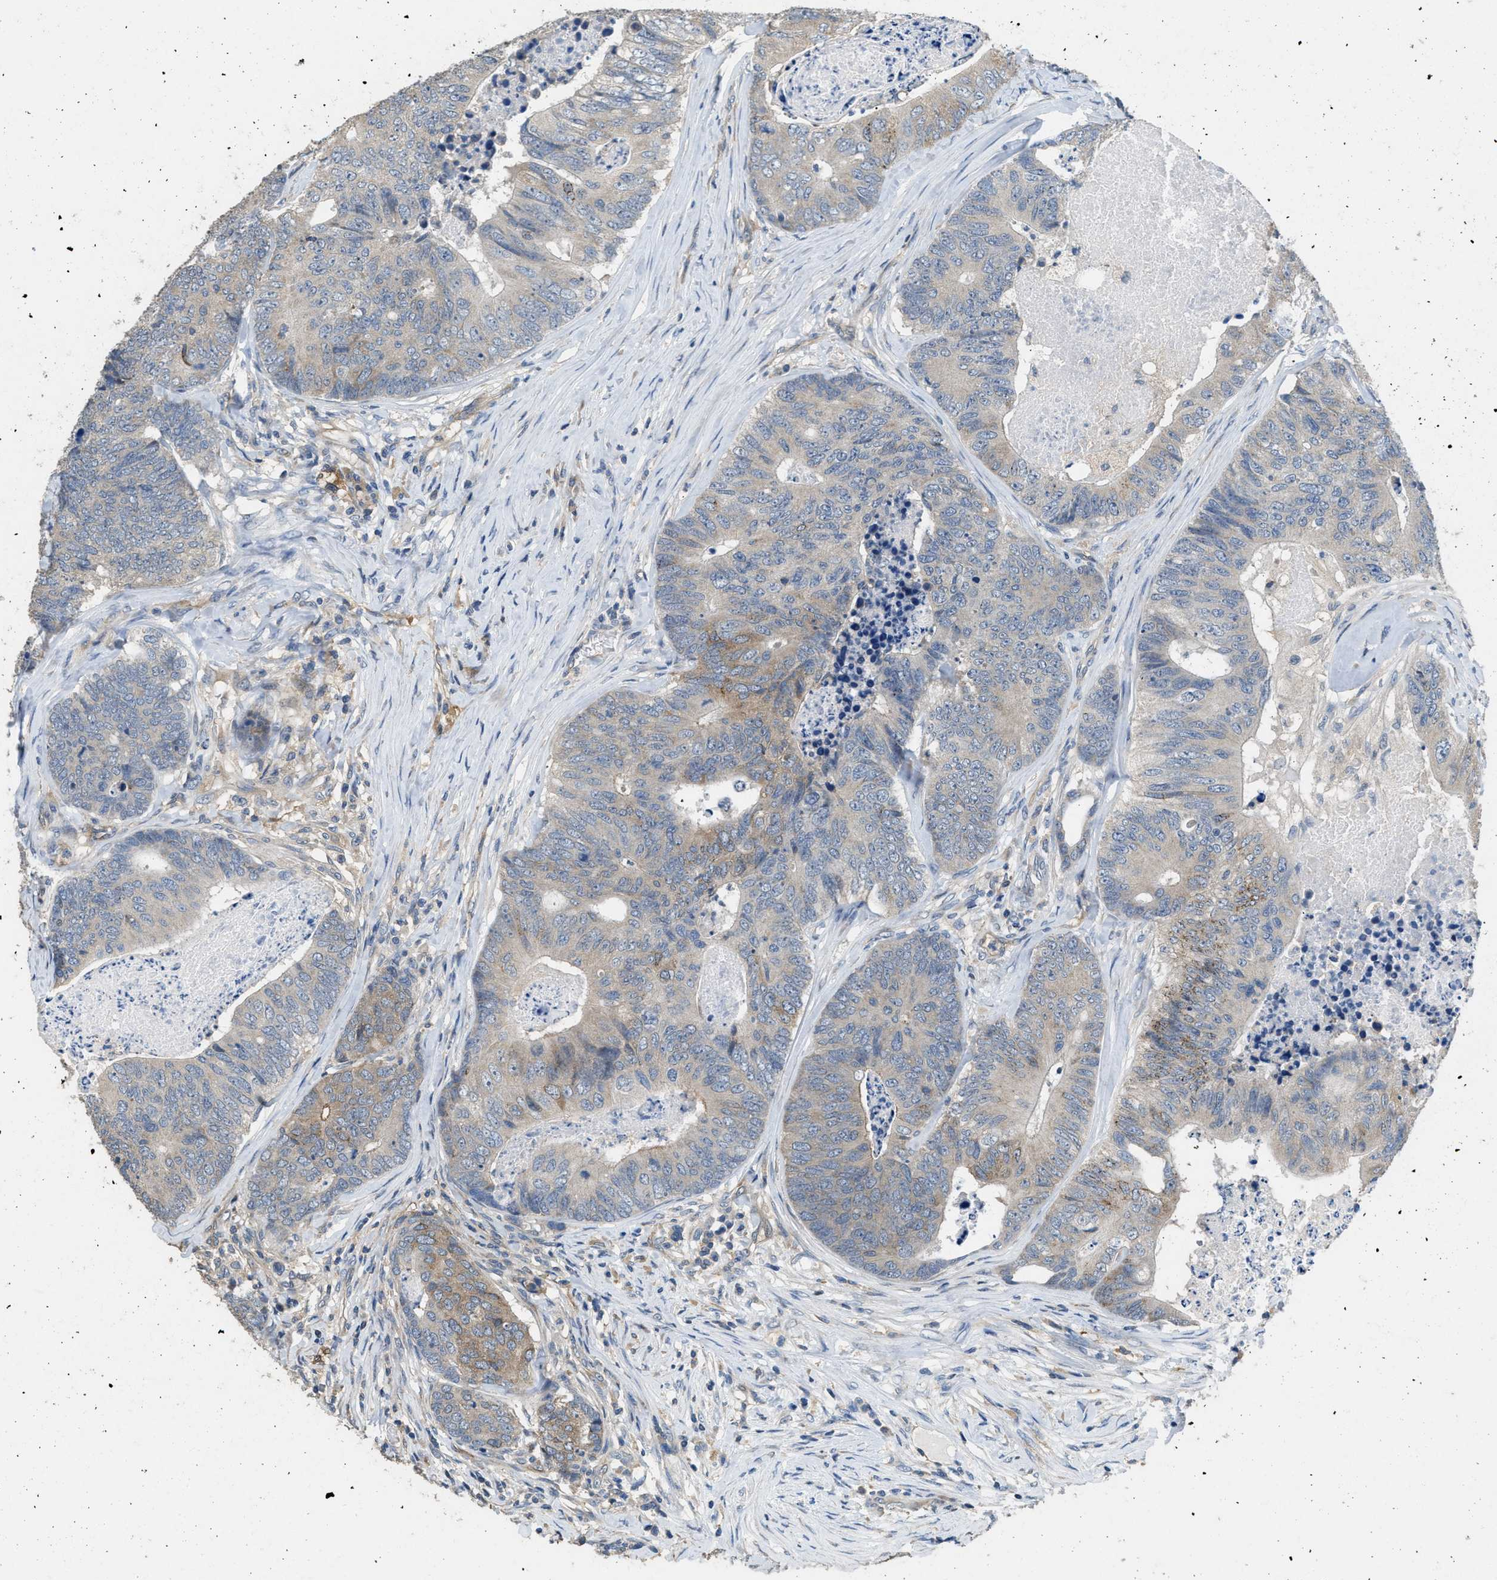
{"staining": {"intensity": "weak", "quantity": ">75%", "location": "cytoplasmic/membranous"}, "tissue": "colorectal cancer", "cell_type": "Tumor cells", "image_type": "cancer", "snomed": [{"axis": "morphology", "description": "Adenocarcinoma, NOS"}, {"axis": "topography", "description": "Colon"}], "caption": "High-power microscopy captured an immunohistochemistry image of colorectal cancer, revealing weak cytoplasmic/membranous staining in about >75% of tumor cells.", "gene": "DGKE", "patient": {"sex": "female", "age": 67}}